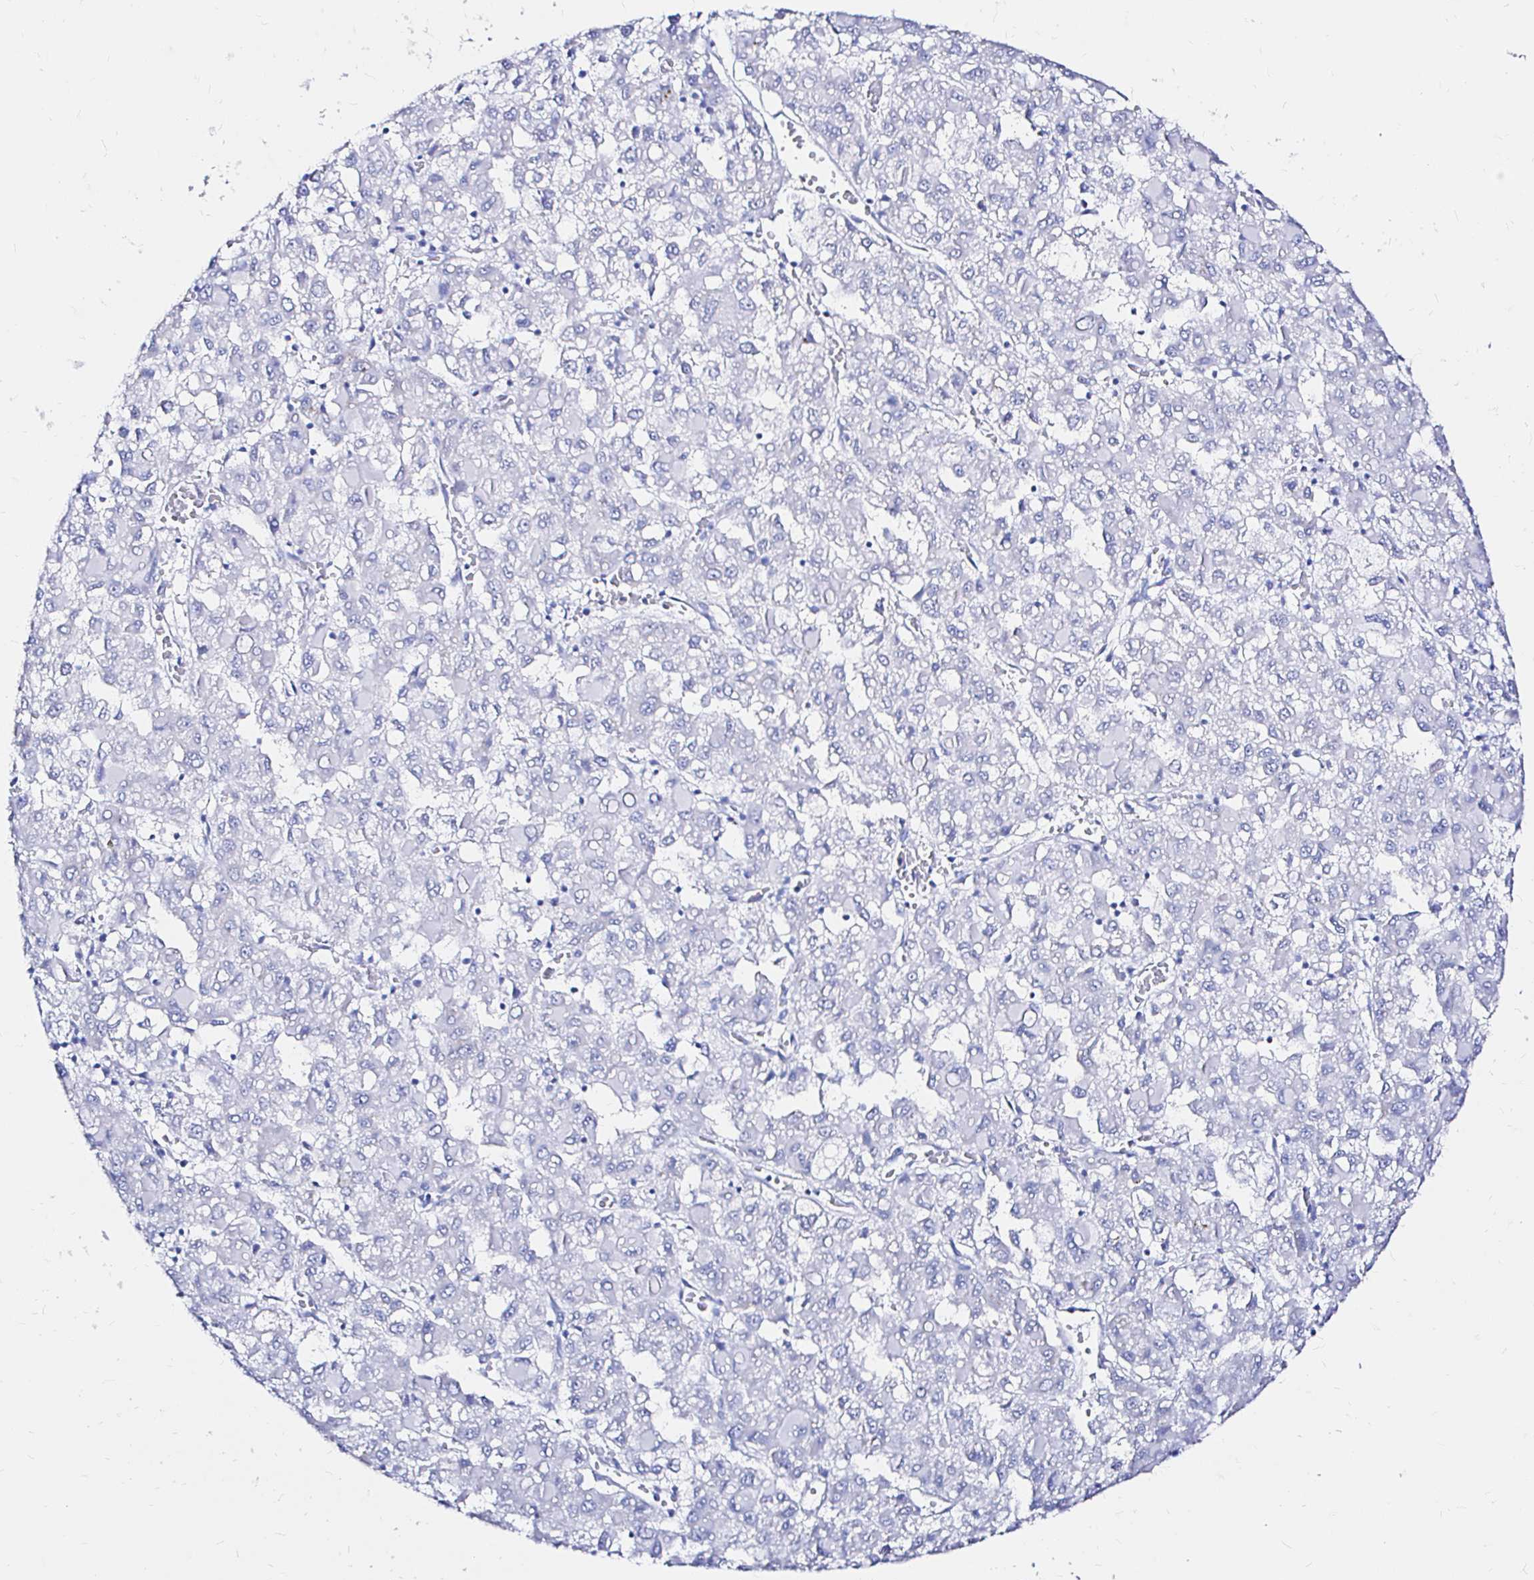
{"staining": {"intensity": "negative", "quantity": "none", "location": "none"}, "tissue": "liver cancer", "cell_type": "Tumor cells", "image_type": "cancer", "snomed": [{"axis": "morphology", "description": "Carcinoma, Hepatocellular, NOS"}, {"axis": "topography", "description": "Liver"}], "caption": "Liver hepatocellular carcinoma was stained to show a protein in brown. There is no significant positivity in tumor cells.", "gene": "ZNF432", "patient": {"sex": "male", "age": 40}}